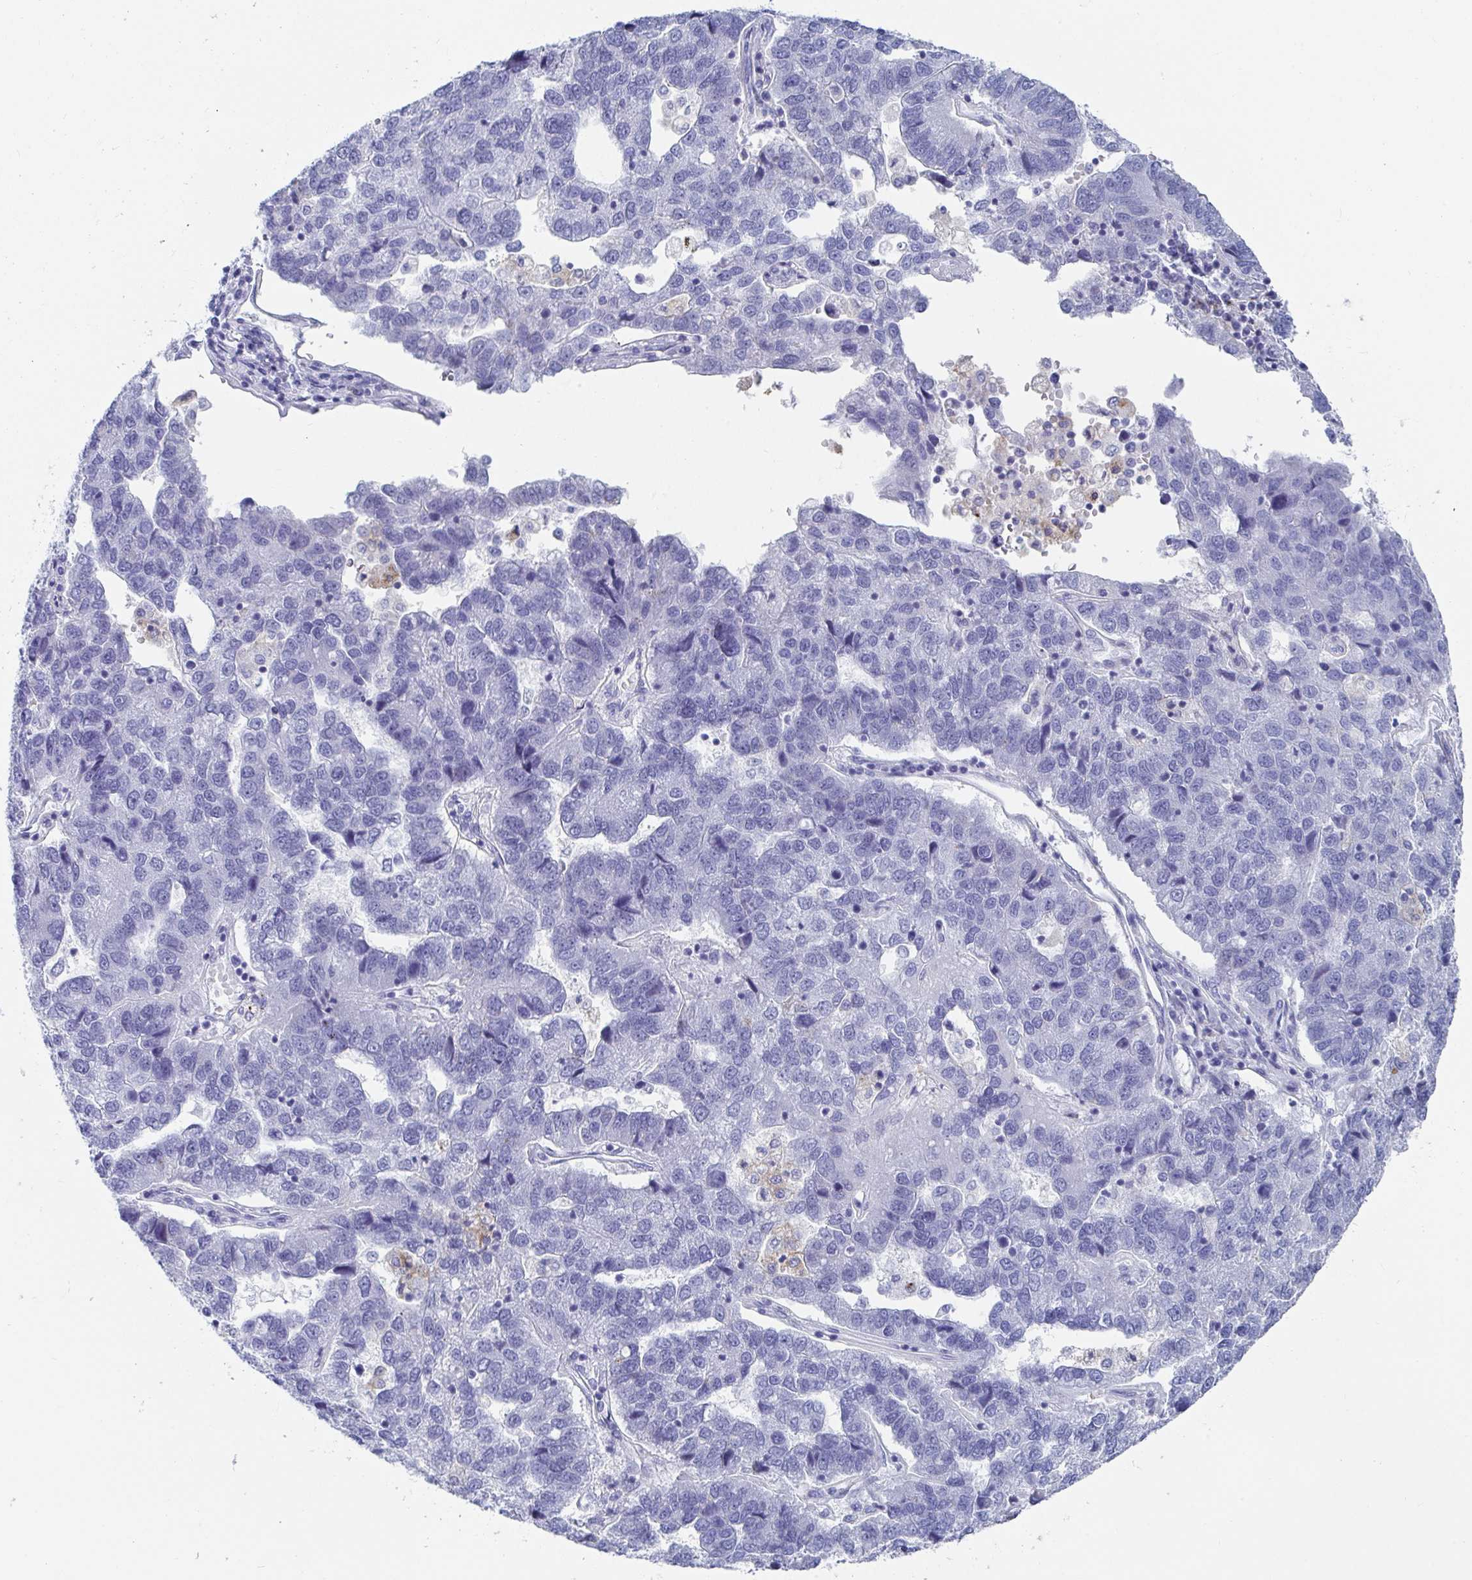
{"staining": {"intensity": "negative", "quantity": "none", "location": "none"}, "tissue": "pancreatic cancer", "cell_type": "Tumor cells", "image_type": "cancer", "snomed": [{"axis": "morphology", "description": "Adenocarcinoma, NOS"}, {"axis": "topography", "description": "Pancreas"}], "caption": "IHC histopathology image of neoplastic tissue: pancreatic adenocarcinoma stained with DAB (3,3'-diaminobenzidine) shows no significant protein positivity in tumor cells.", "gene": "ZFP82", "patient": {"sex": "female", "age": 61}}